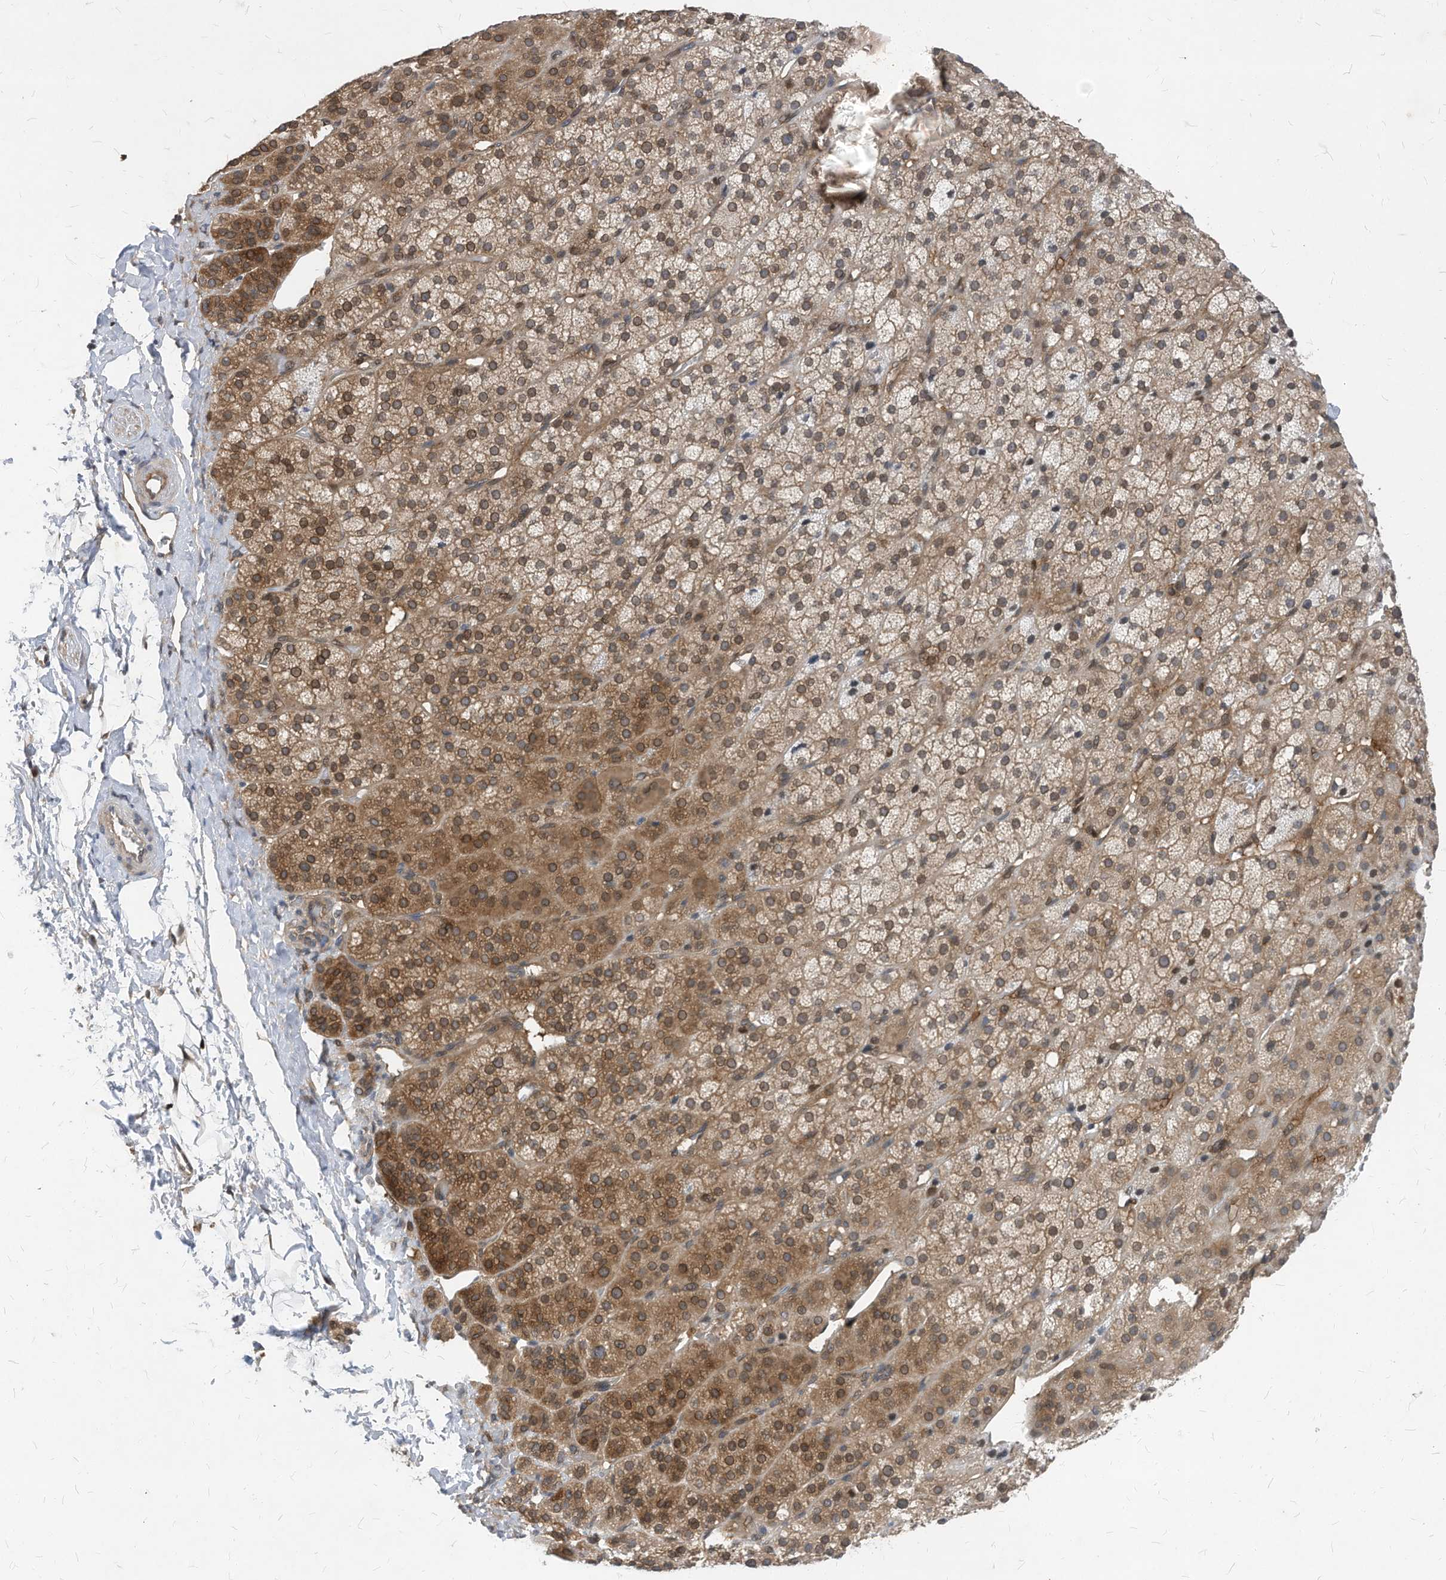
{"staining": {"intensity": "moderate", "quantity": "25%-75%", "location": "cytoplasmic/membranous,nuclear"}, "tissue": "adrenal gland", "cell_type": "Glandular cells", "image_type": "normal", "snomed": [{"axis": "morphology", "description": "Normal tissue, NOS"}, {"axis": "topography", "description": "Adrenal gland"}], "caption": "An image showing moderate cytoplasmic/membranous,nuclear expression in about 25%-75% of glandular cells in unremarkable adrenal gland, as visualized by brown immunohistochemical staining.", "gene": "KPNB1", "patient": {"sex": "female", "age": 57}}